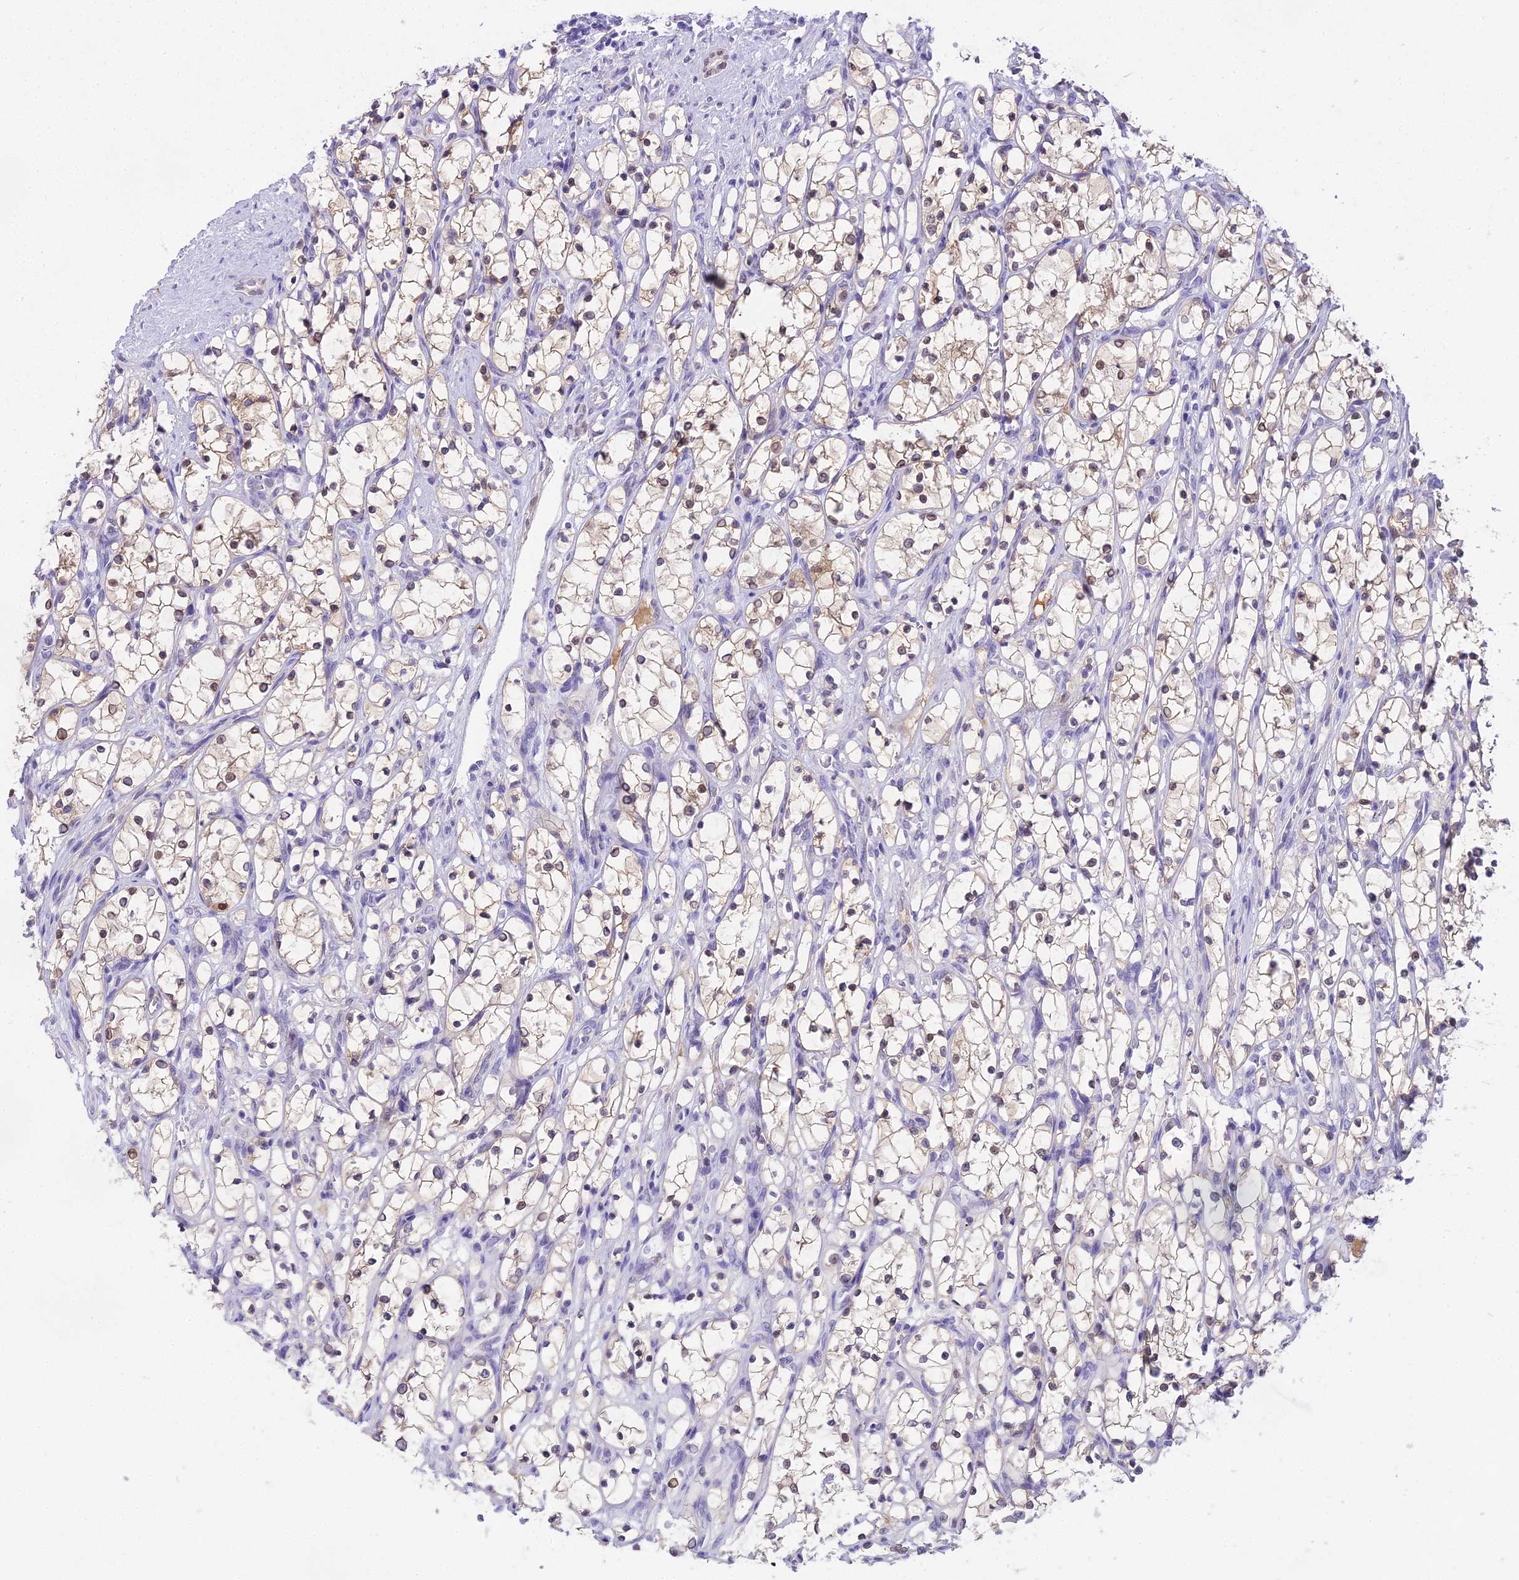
{"staining": {"intensity": "moderate", "quantity": "25%-75%", "location": "nuclear"}, "tissue": "renal cancer", "cell_type": "Tumor cells", "image_type": "cancer", "snomed": [{"axis": "morphology", "description": "Adenocarcinoma, NOS"}, {"axis": "topography", "description": "Kidney"}], "caption": "The histopathology image exhibits immunohistochemical staining of renal cancer (adenocarcinoma). There is moderate nuclear positivity is identified in approximately 25%-75% of tumor cells. Immunohistochemistry stains the protein of interest in brown and the nuclei are stained blue.", "gene": "MAT2A", "patient": {"sex": "female", "age": 69}}